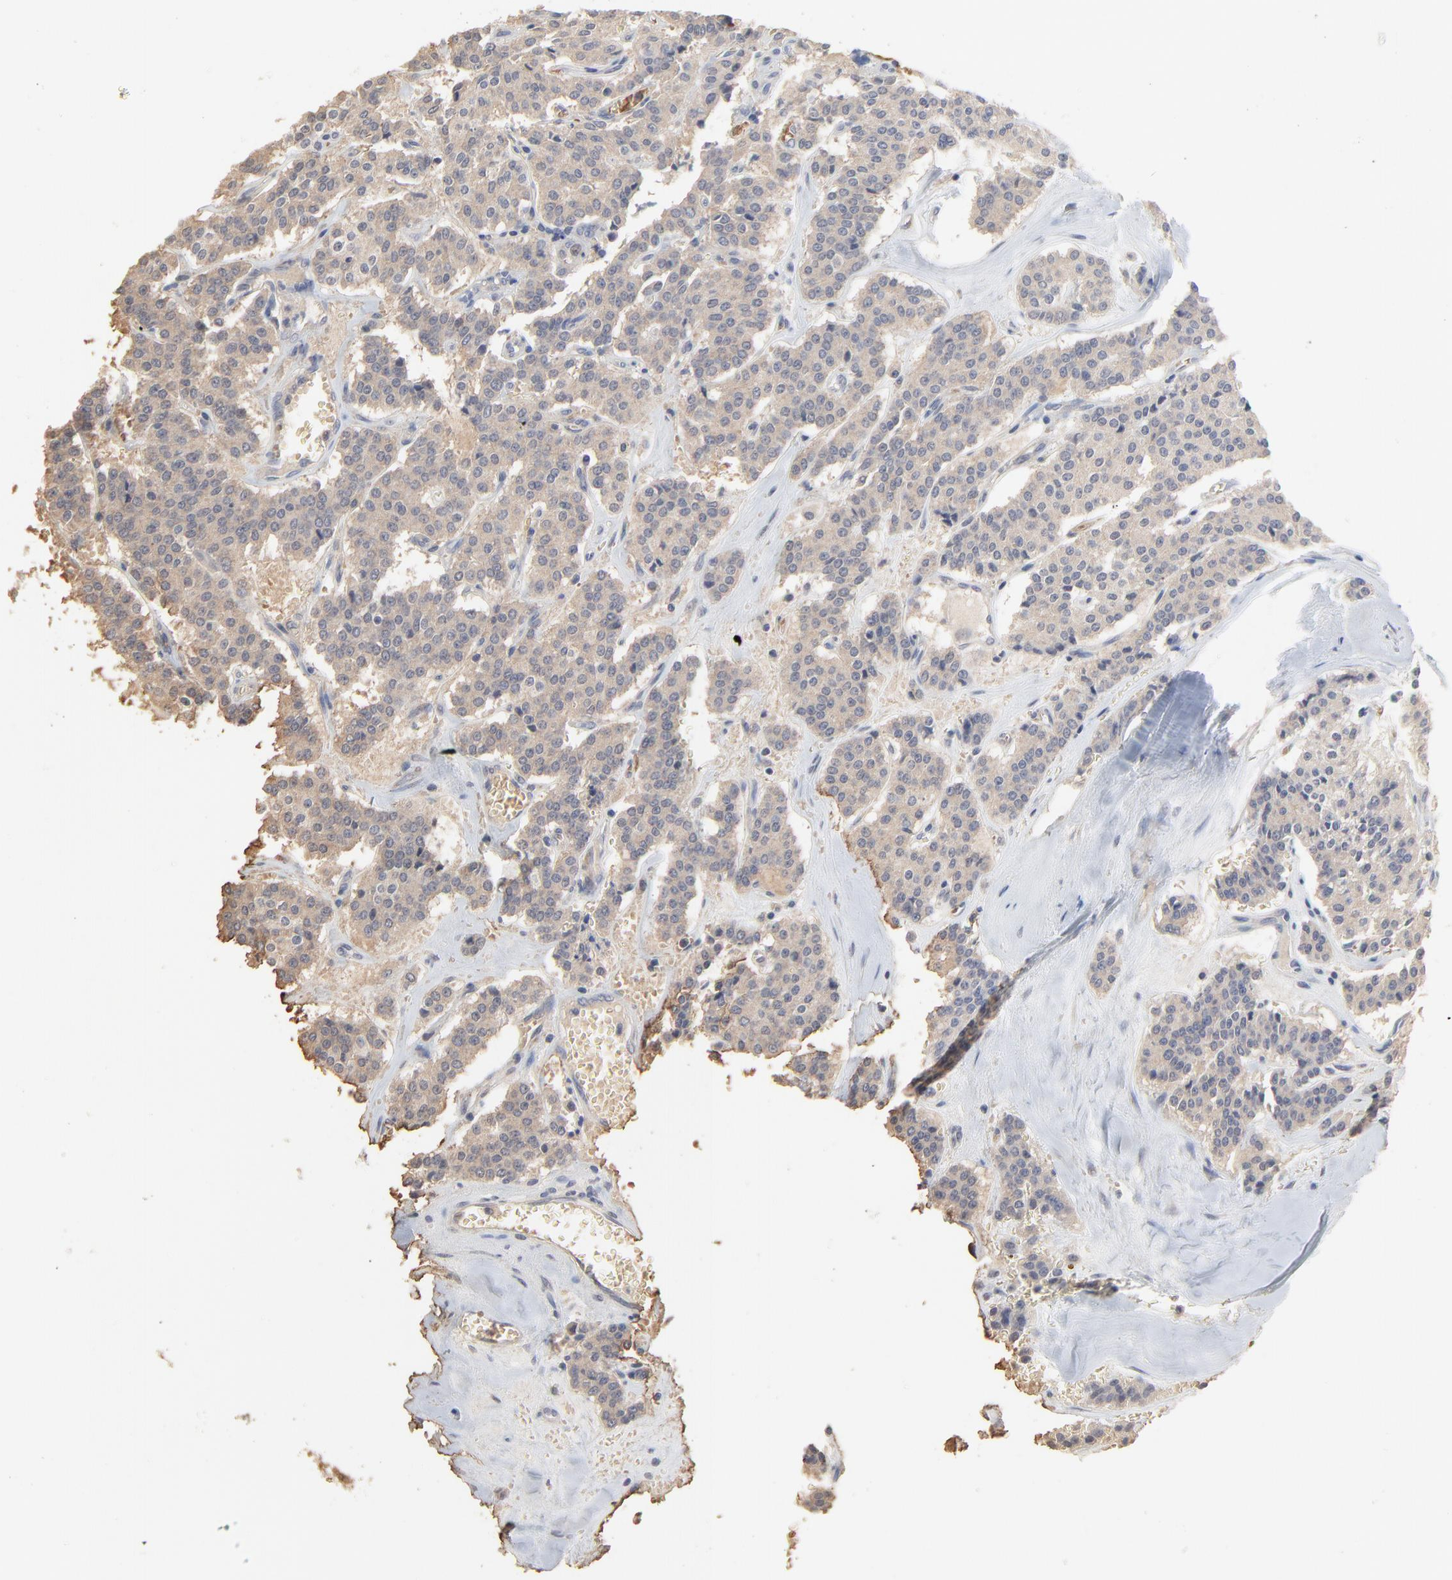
{"staining": {"intensity": "weak", "quantity": ">75%", "location": "cytoplasmic/membranous"}, "tissue": "carcinoid", "cell_type": "Tumor cells", "image_type": "cancer", "snomed": [{"axis": "morphology", "description": "Carcinoid, malignant, NOS"}, {"axis": "topography", "description": "Bronchus"}], "caption": "A micrograph of human malignant carcinoid stained for a protein shows weak cytoplasmic/membranous brown staining in tumor cells.", "gene": "FANCB", "patient": {"sex": "male", "age": 55}}